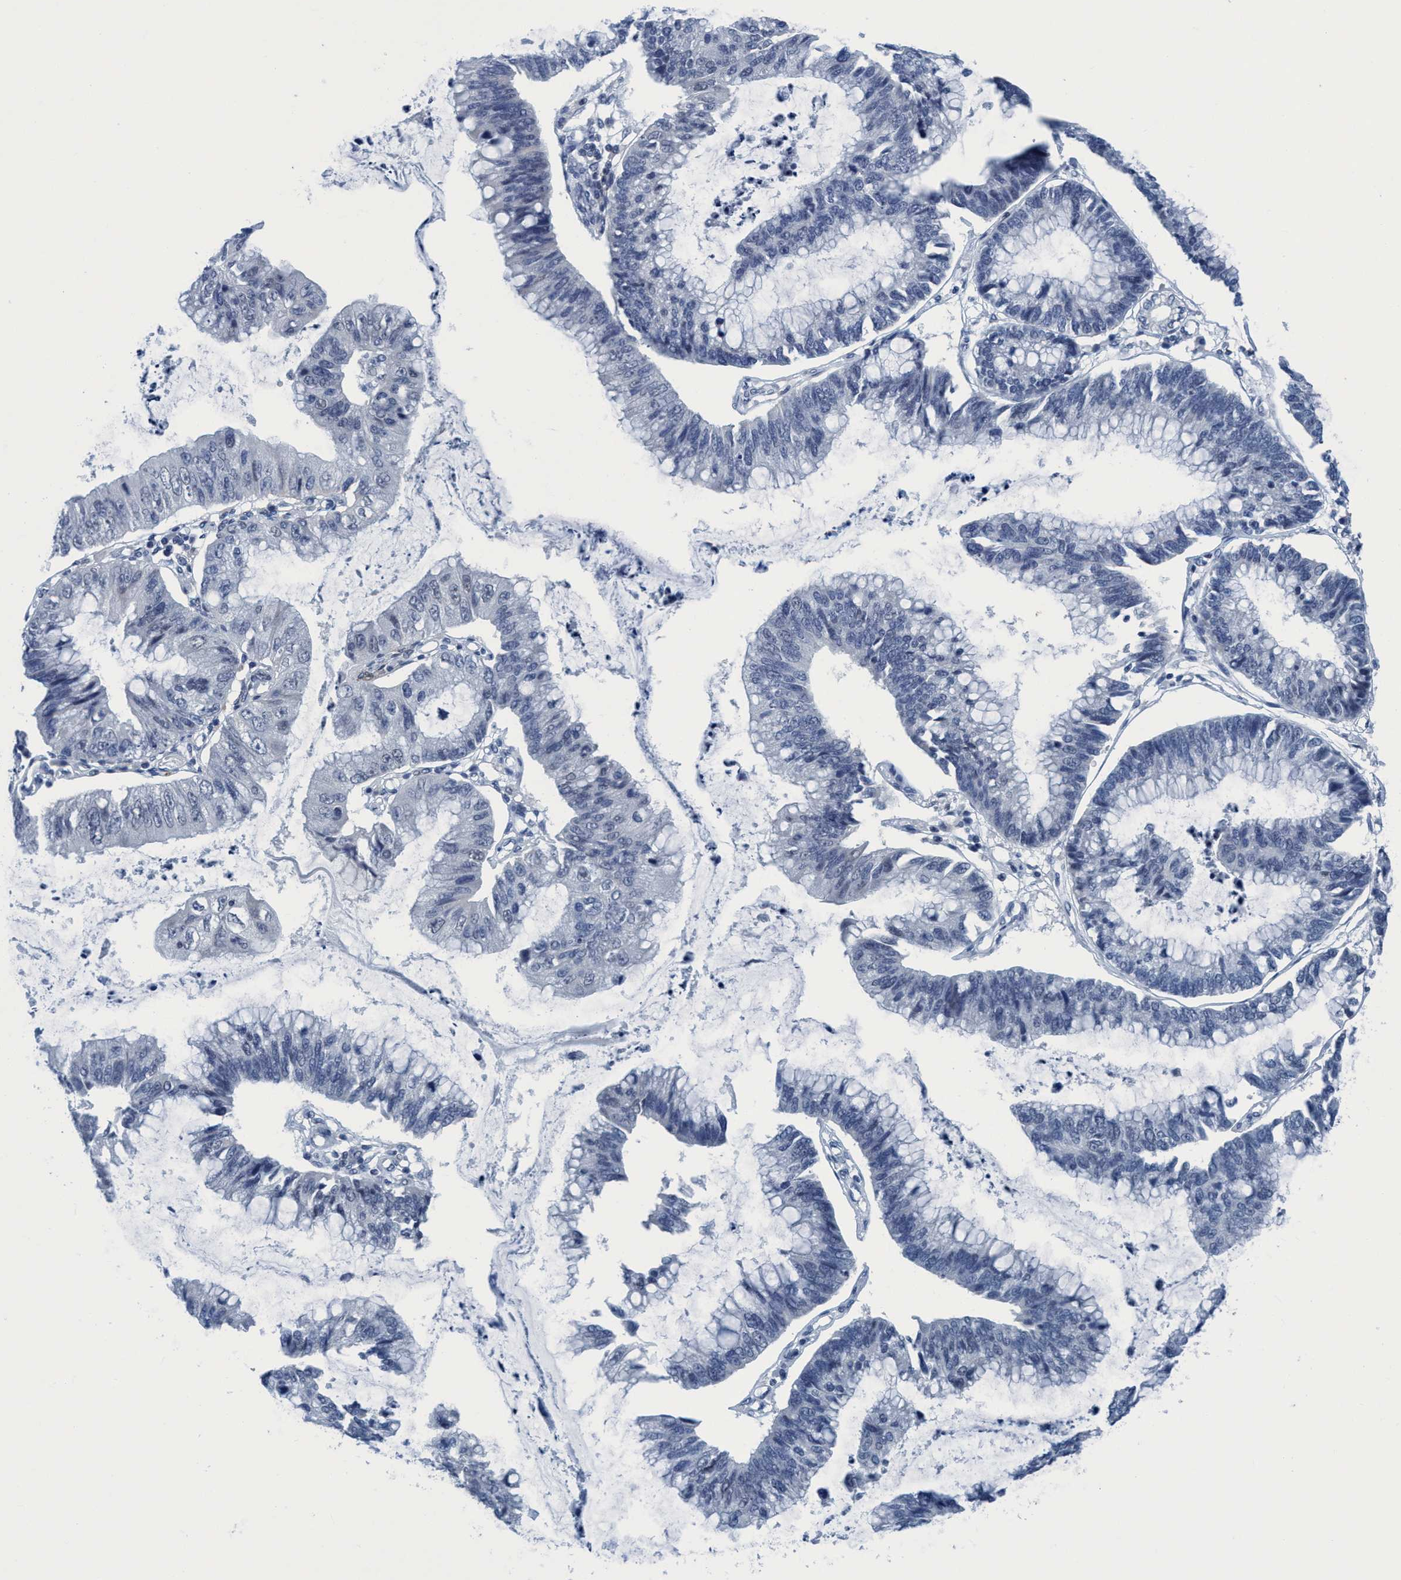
{"staining": {"intensity": "negative", "quantity": "none", "location": "none"}, "tissue": "stomach cancer", "cell_type": "Tumor cells", "image_type": "cancer", "snomed": [{"axis": "morphology", "description": "Adenocarcinoma, NOS"}, {"axis": "topography", "description": "Stomach"}], "caption": "High magnification brightfield microscopy of stomach adenocarcinoma stained with DAB (3,3'-diaminobenzidine) (brown) and counterstained with hematoxylin (blue): tumor cells show no significant positivity.", "gene": "DNAI1", "patient": {"sex": "male", "age": 59}}